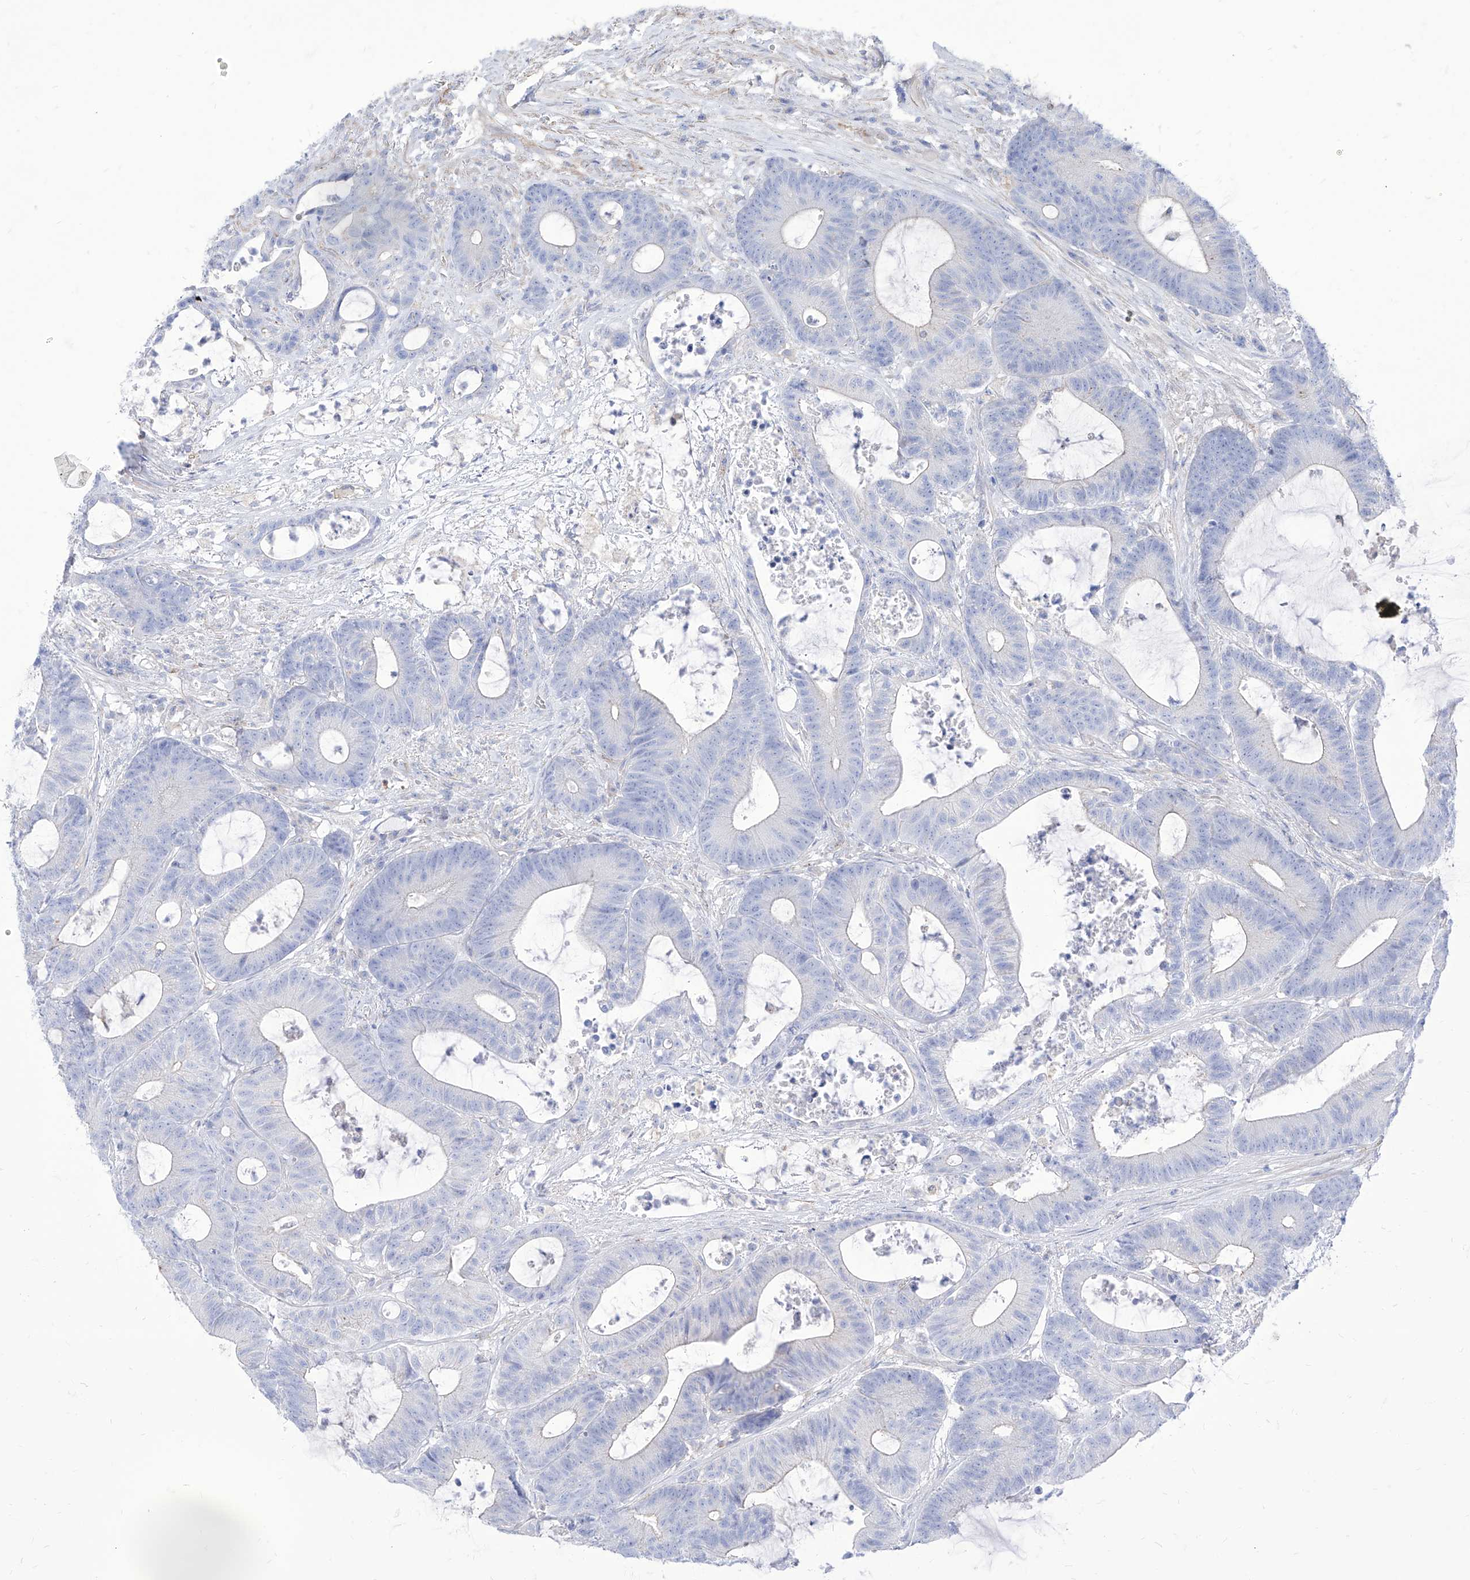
{"staining": {"intensity": "negative", "quantity": "none", "location": "none"}, "tissue": "colorectal cancer", "cell_type": "Tumor cells", "image_type": "cancer", "snomed": [{"axis": "morphology", "description": "Adenocarcinoma, NOS"}, {"axis": "topography", "description": "Colon"}], "caption": "There is no significant expression in tumor cells of colorectal cancer (adenocarcinoma).", "gene": "C1orf74", "patient": {"sex": "female", "age": 84}}